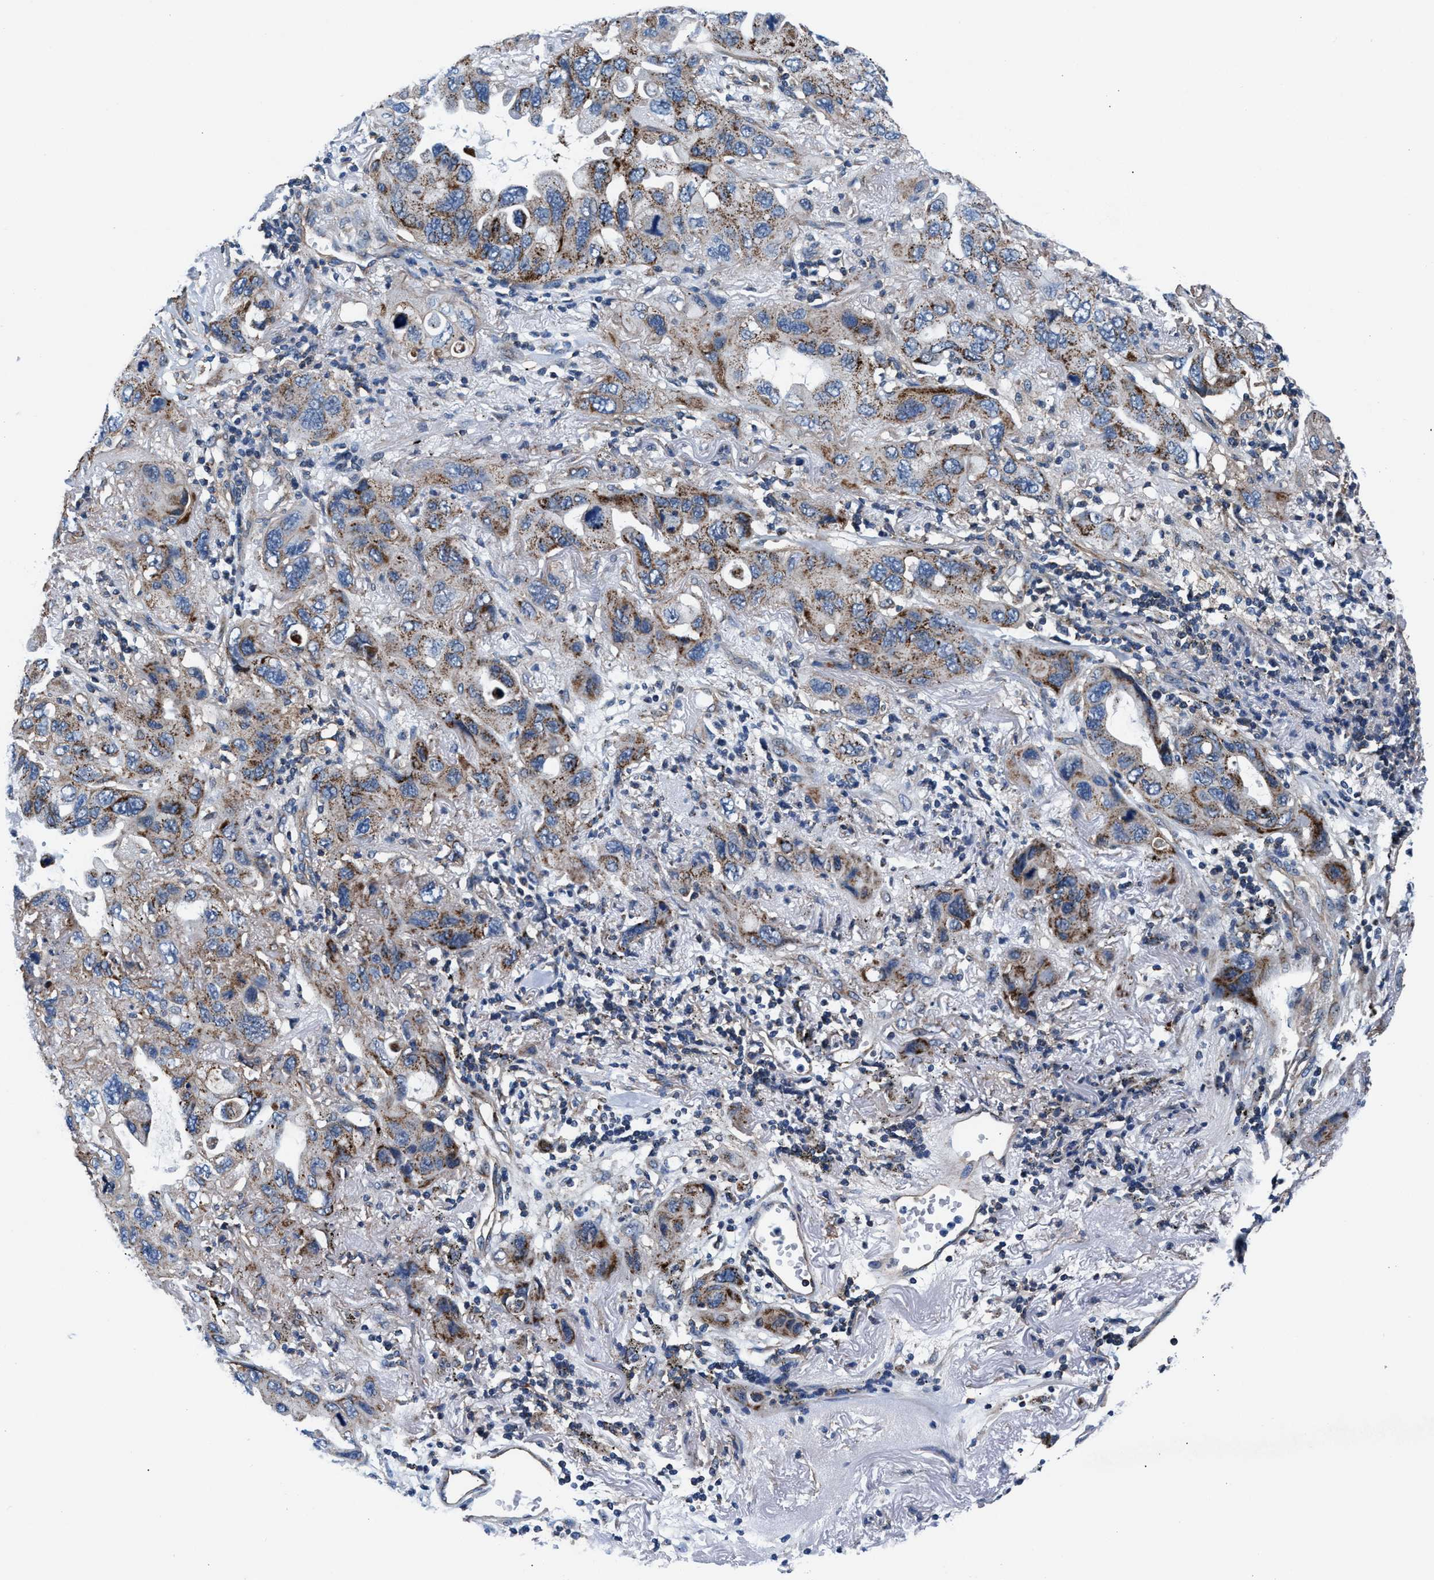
{"staining": {"intensity": "moderate", "quantity": ">75%", "location": "cytoplasmic/membranous"}, "tissue": "lung cancer", "cell_type": "Tumor cells", "image_type": "cancer", "snomed": [{"axis": "morphology", "description": "Squamous cell carcinoma, NOS"}, {"axis": "topography", "description": "Lung"}], "caption": "A micrograph of squamous cell carcinoma (lung) stained for a protein displays moderate cytoplasmic/membranous brown staining in tumor cells. (brown staining indicates protein expression, while blue staining denotes nuclei).", "gene": "NKTR", "patient": {"sex": "female", "age": 73}}